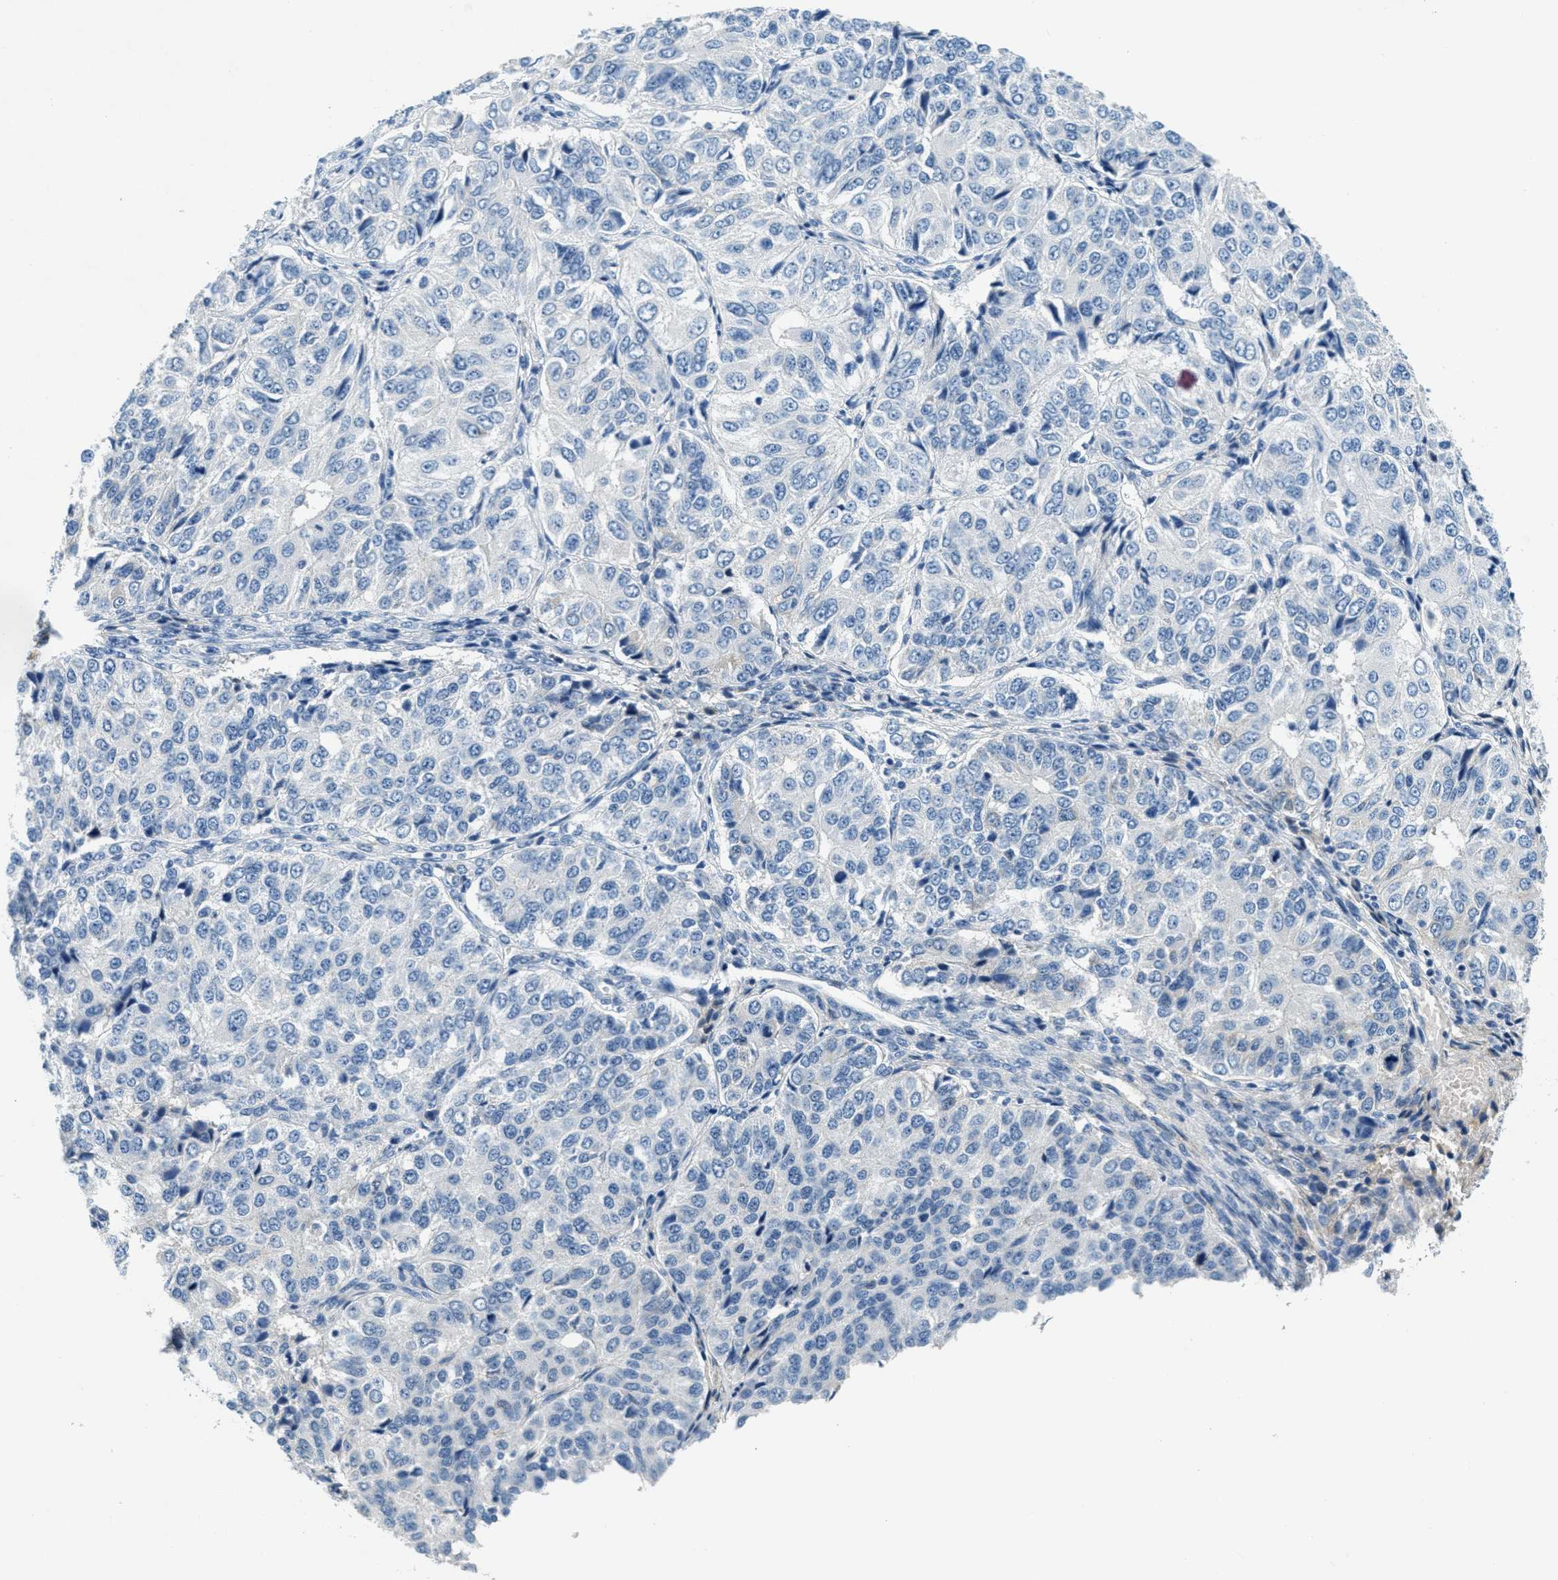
{"staining": {"intensity": "negative", "quantity": "none", "location": "none"}, "tissue": "ovarian cancer", "cell_type": "Tumor cells", "image_type": "cancer", "snomed": [{"axis": "morphology", "description": "Carcinoma, endometroid"}, {"axis": "topography", "description": "Ovary"}], "caption": "Endometroid carcinoma (ovarian) was stained to show a protein in brown. There is no significant expression in tumor cells. (DAB IHC visualized using brightfield microscopy, high magnification).", "gene": "A2M", "patient": {"sex": "female", "age": 51}}